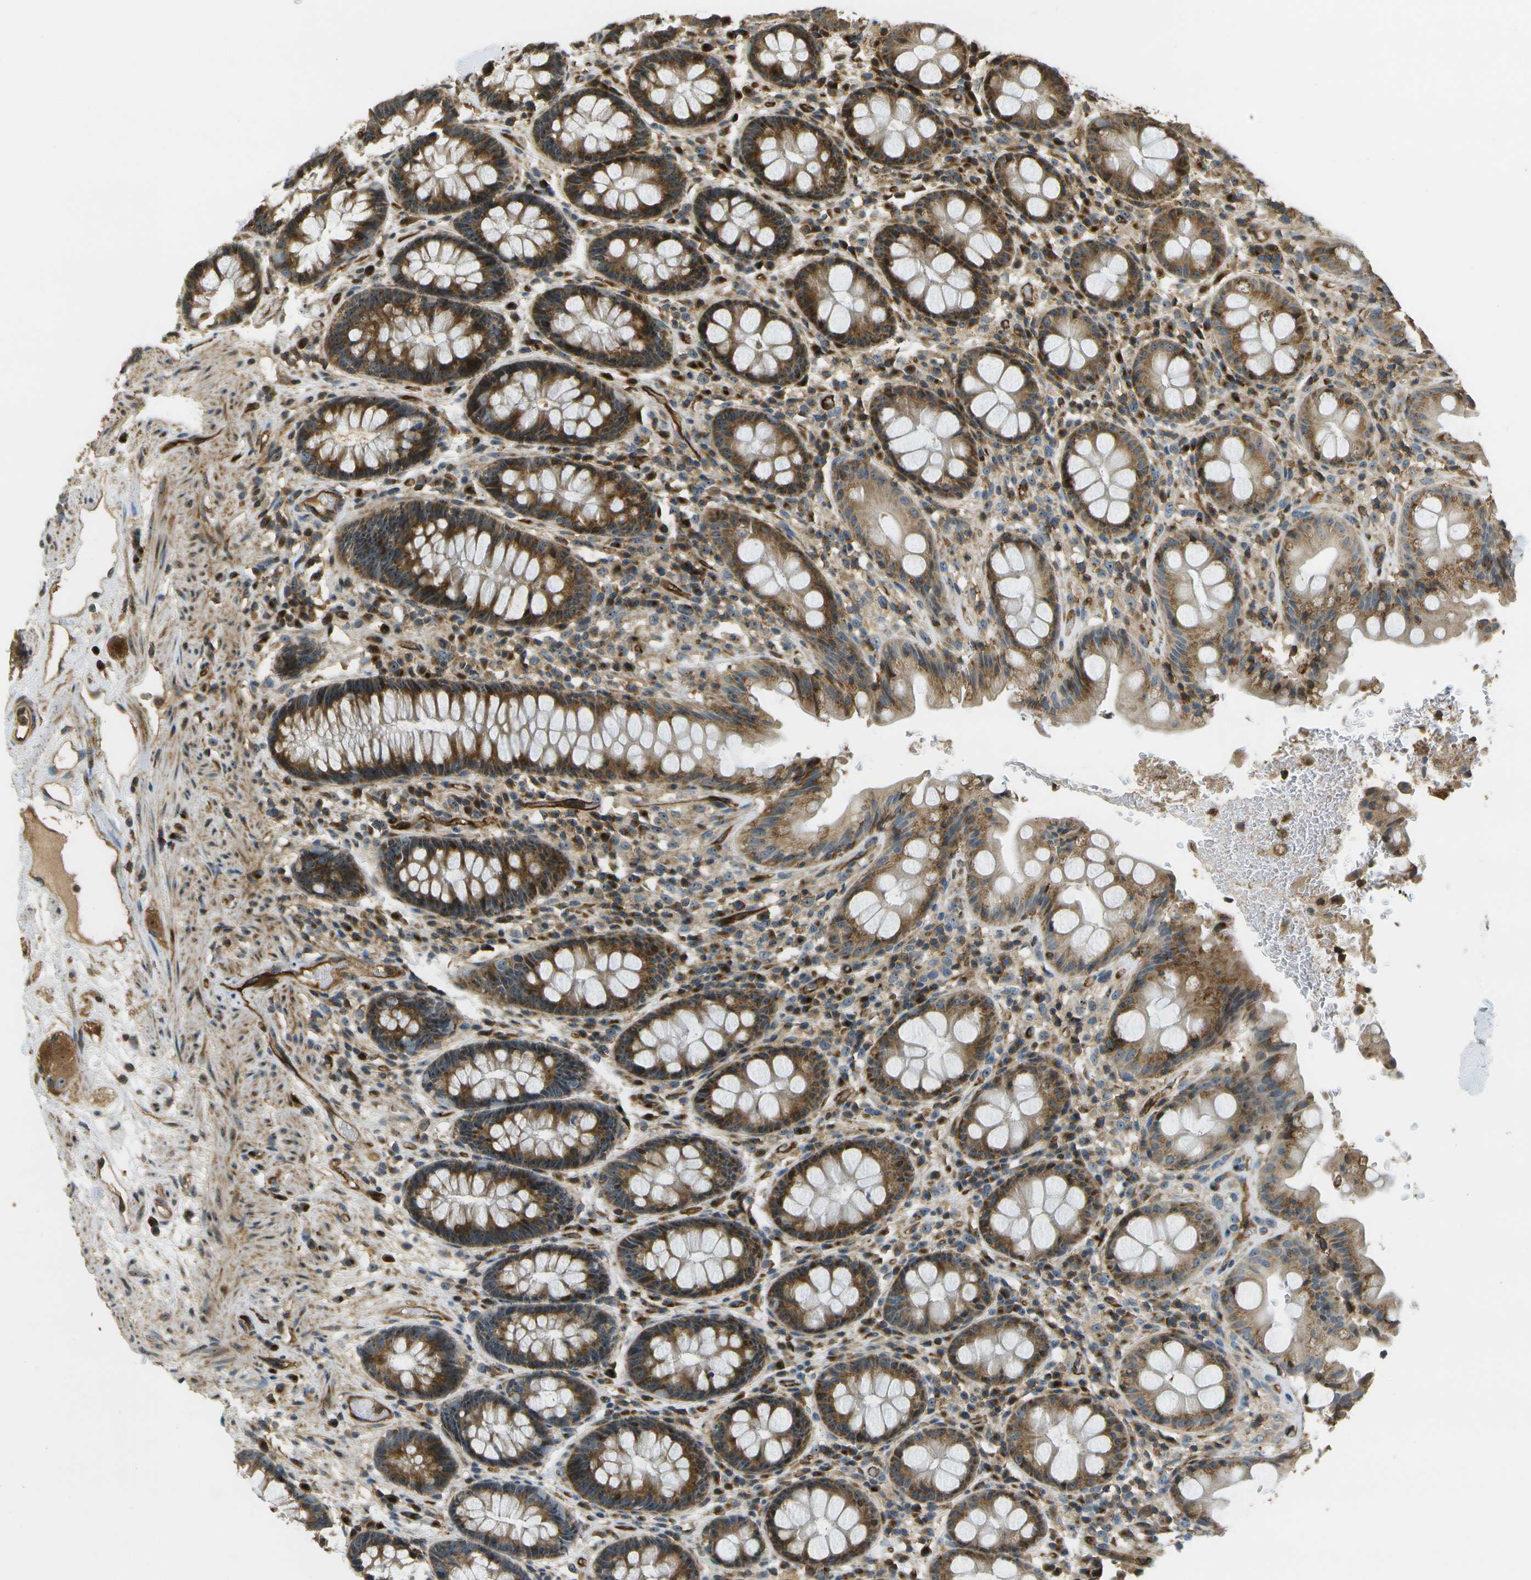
{"staining": {"intensity": "strong", "quantity": ">75%", "location": "cytoplasmic/membranous"}, "tissue": "rectum", "cell_type": "Glandular cells", "image_type": "normal", "snomed": [{"axis": "morphology", "description": "Normal tissue, NOS"}, {"axis": "topography", "description": "Rectum"}], "caption": "The micrograph displays a brown stain indicating the presence of a protein in the cytoplasmic/membranous of glandular cells in rectum.", "gene": "LRP12", "patient": {"sex": "male", "age": 64}}